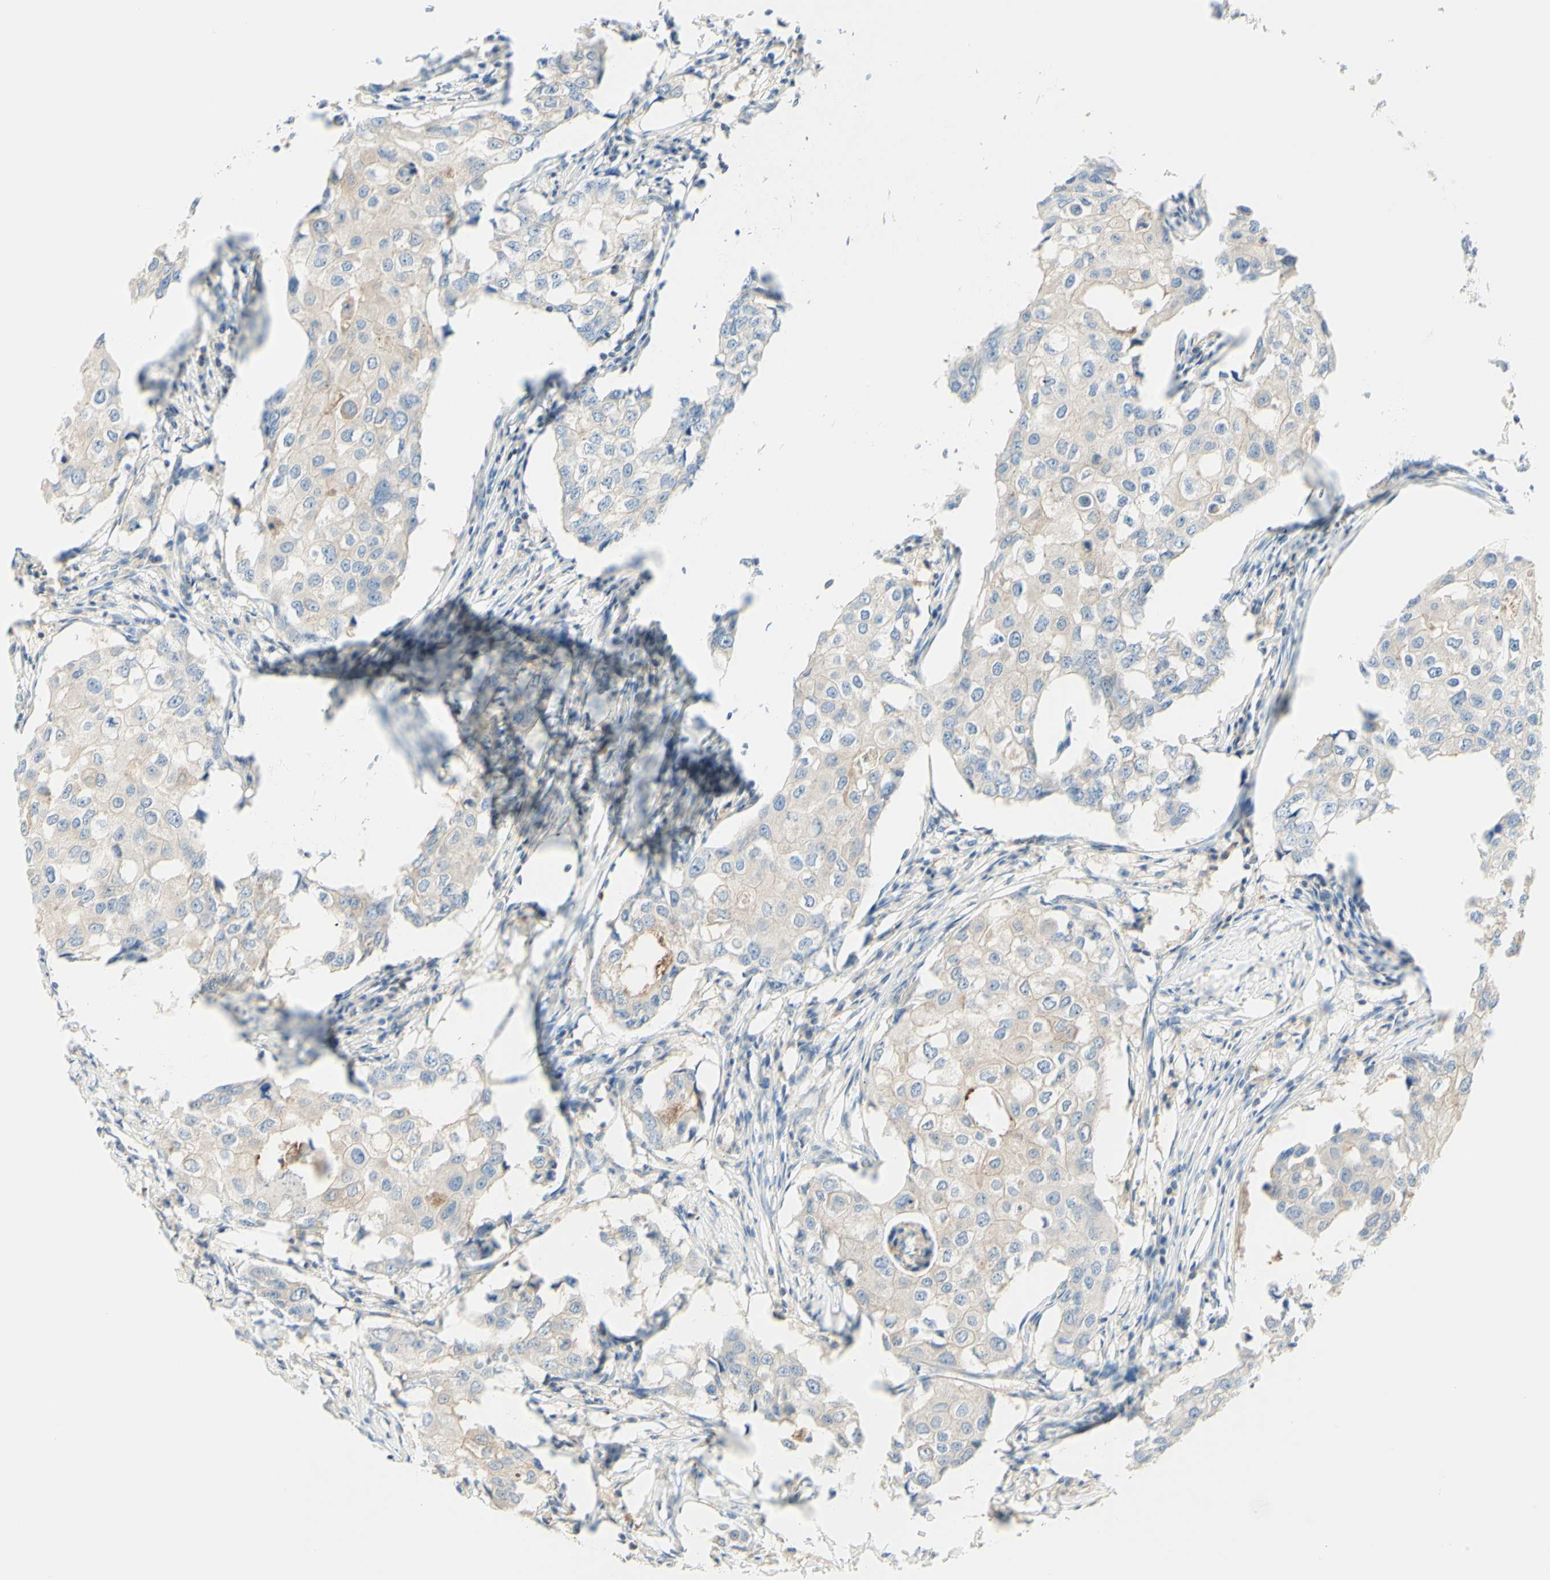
{"staining": {"intensity": "weak", "quantity": "<25%", "location": "cytoplasmic/membranous"}, "tissue": "breast cancer", "cell_type": "Tumor cells", "image_type": "cancer", "snomed": [{"axis": "morphology", "description": "Duct carcinoma"}, {"axis": "topography", "description": "Breast"}], "caption": "Image shows no protein positivity in tumor cells of infiltrating ductal carcinoma (breast) tissue.", "gene": "MTM1", "patient": {"sex": "female", "age": 27}}